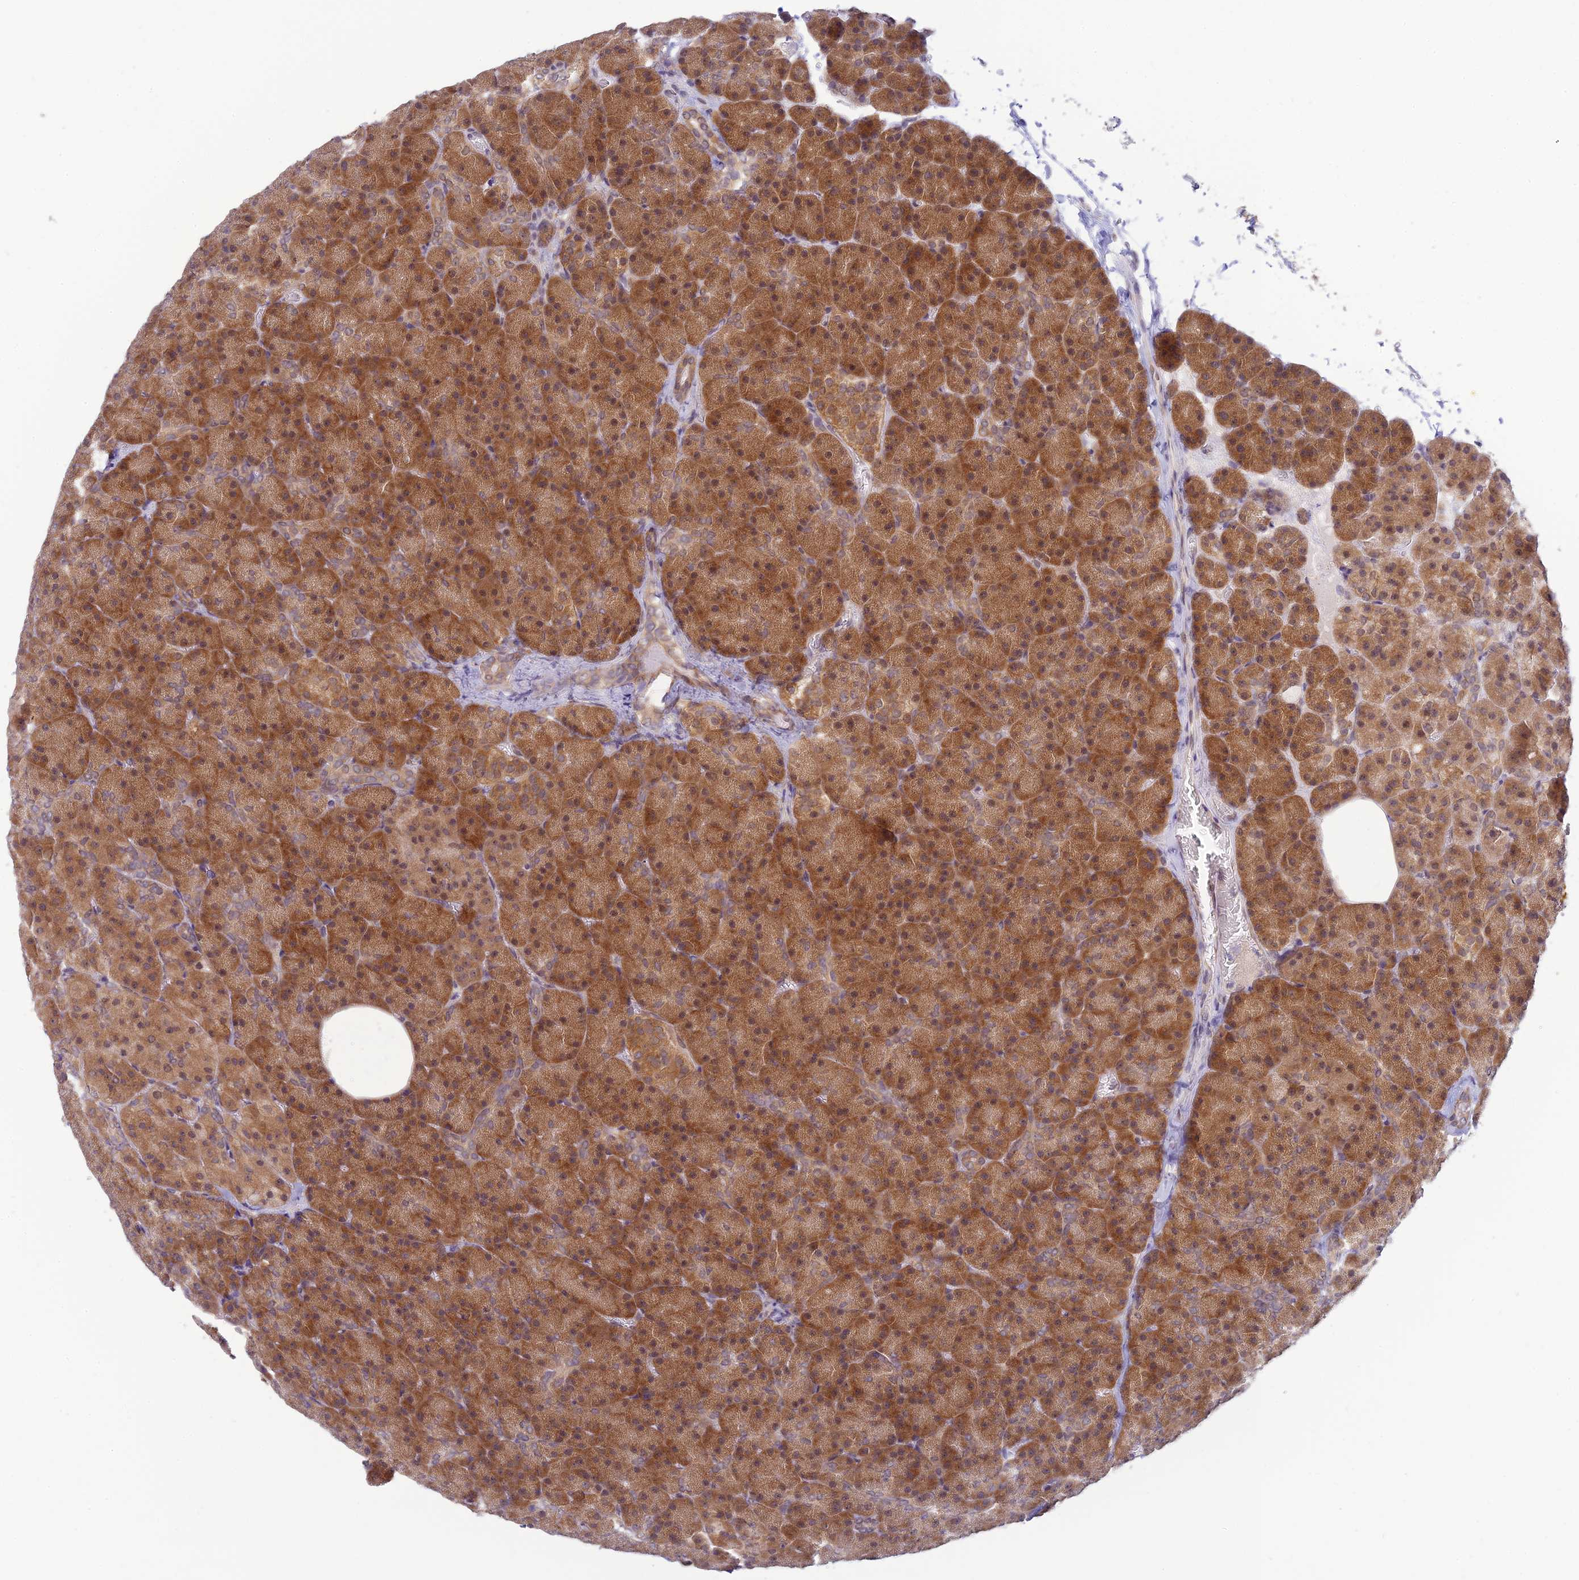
{"staining": {"intensity": "moderate", "quantity": ">75%", "location": "cytoplasmic/membranous"}, "tissue": "pancreas", "cell_type": "Exocrine glandular cells", "image_type": "normal", "snomed": [{"axis": "morphology", "description": "Normal tissue, NOS"}, {"axis": "morphology", "description": "Carcinoid, malignant, NOS"}, {"axis": "topography", "description": "Pancreas"}], "caption": "IHC staining of benign pancreas, which reveals medium levels of moderate cytoplasmic/membranous staining in about >75% of exocrine glandular cells indicating moderate cytoplasmic/membranous protein expression. The staining was performed using DAB (3,3'-diaminobenzidine) (brown) for protein detection and nuclei were counterstained in hematoxylin (blue).", "gene": "SKIC8", "patient": {"sex": "female", "age": 35}}